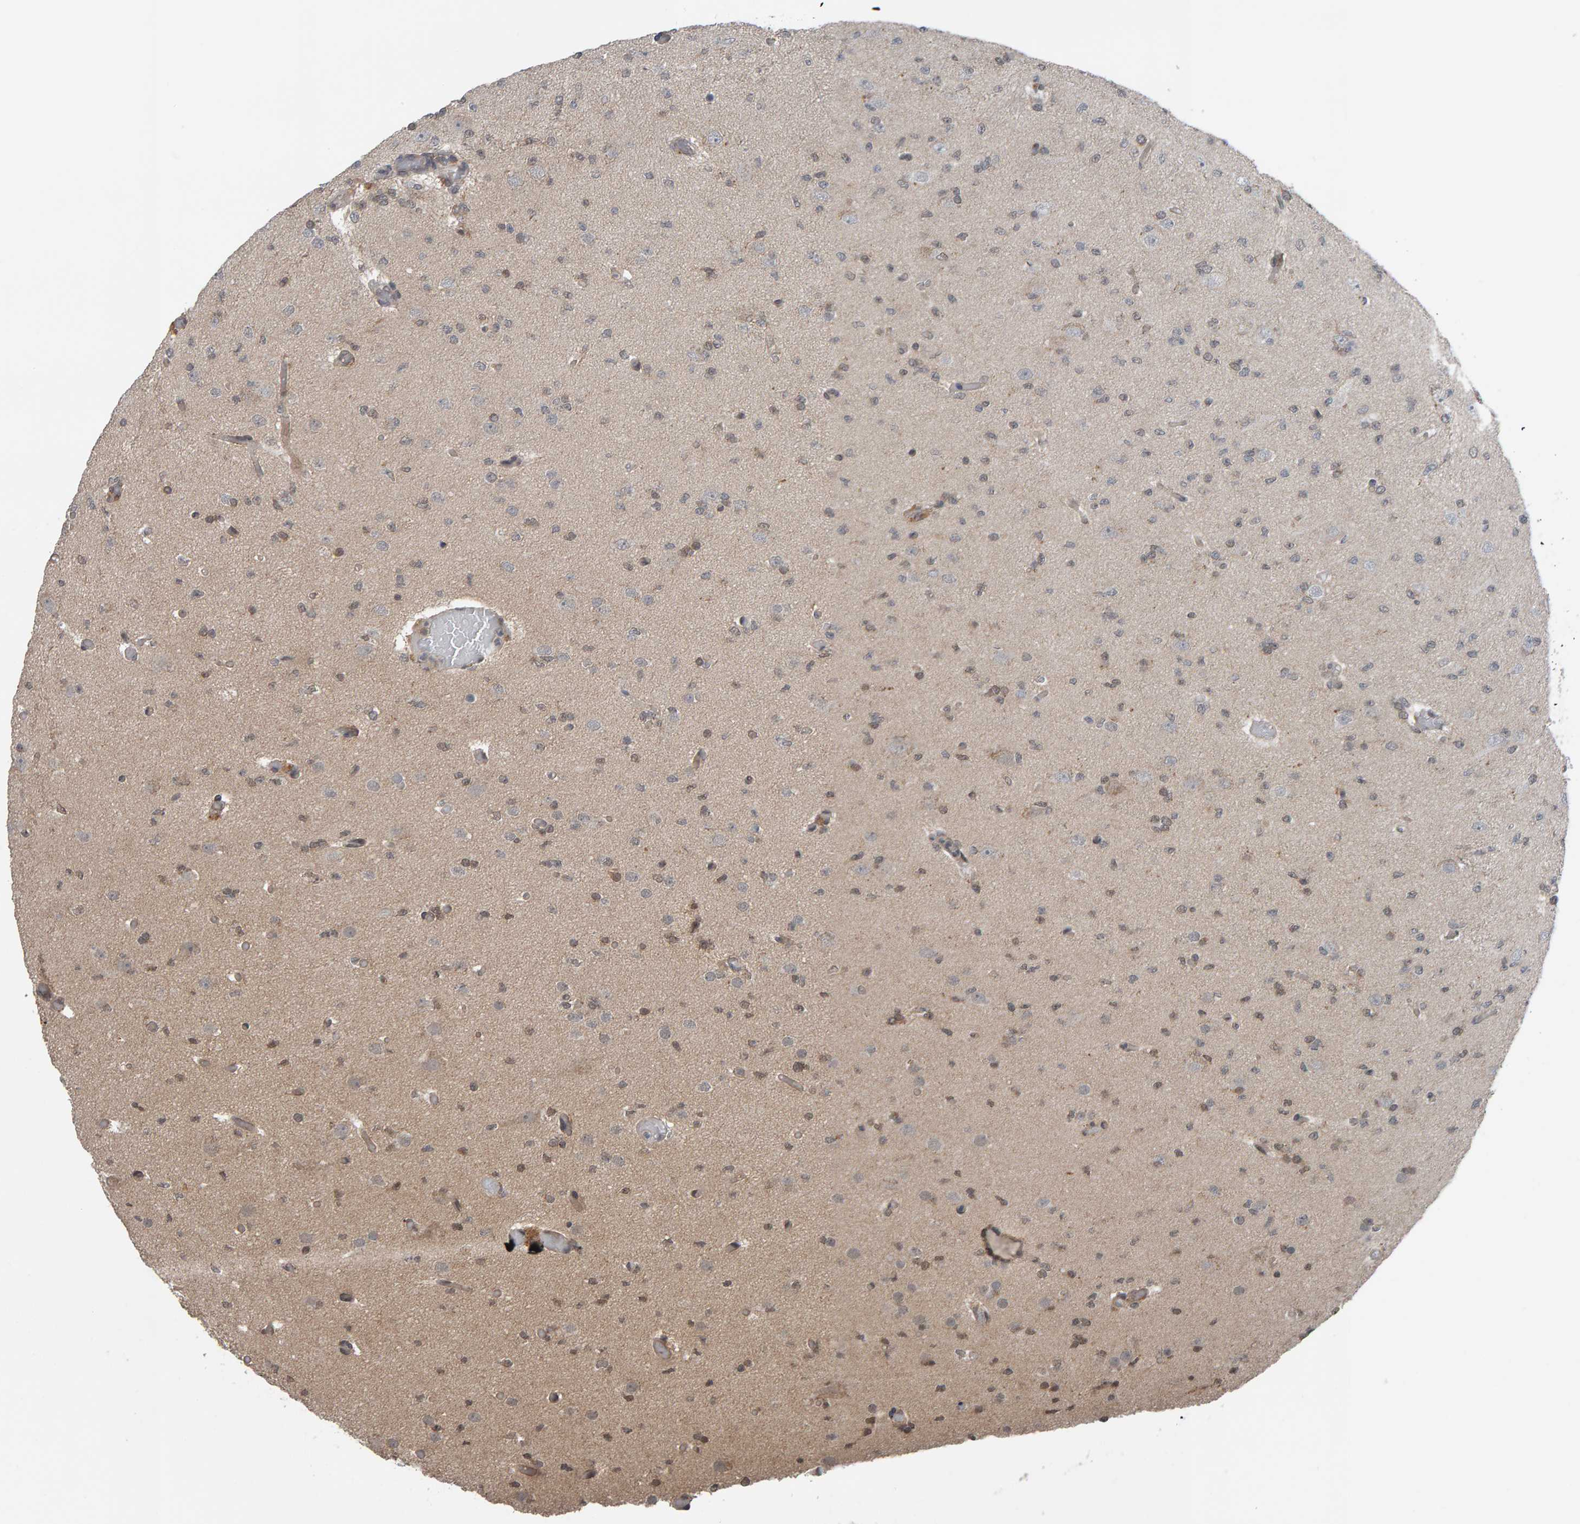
{"staining": {"intensity": "weak", "quantity": "<25%", "location": "nuclear"}, "tissue": "glioma", "cell_type": "Tumor cells", "image_type": "cancer", "snomed": [{"axis": "morphology", "description": "Glioma, malignant, Low grade"}, {"axis": "topography", "description": "Brain"}], "caption": "The immunohistochemistry micrograph has no significant expression in tumor cells of malignant glioma (low-grade) tissue. (Immunohistochemistry, brightfield microscopy, high magnification).", "gene": "COASY", "patient": {"sex": "female", "age": 22}}